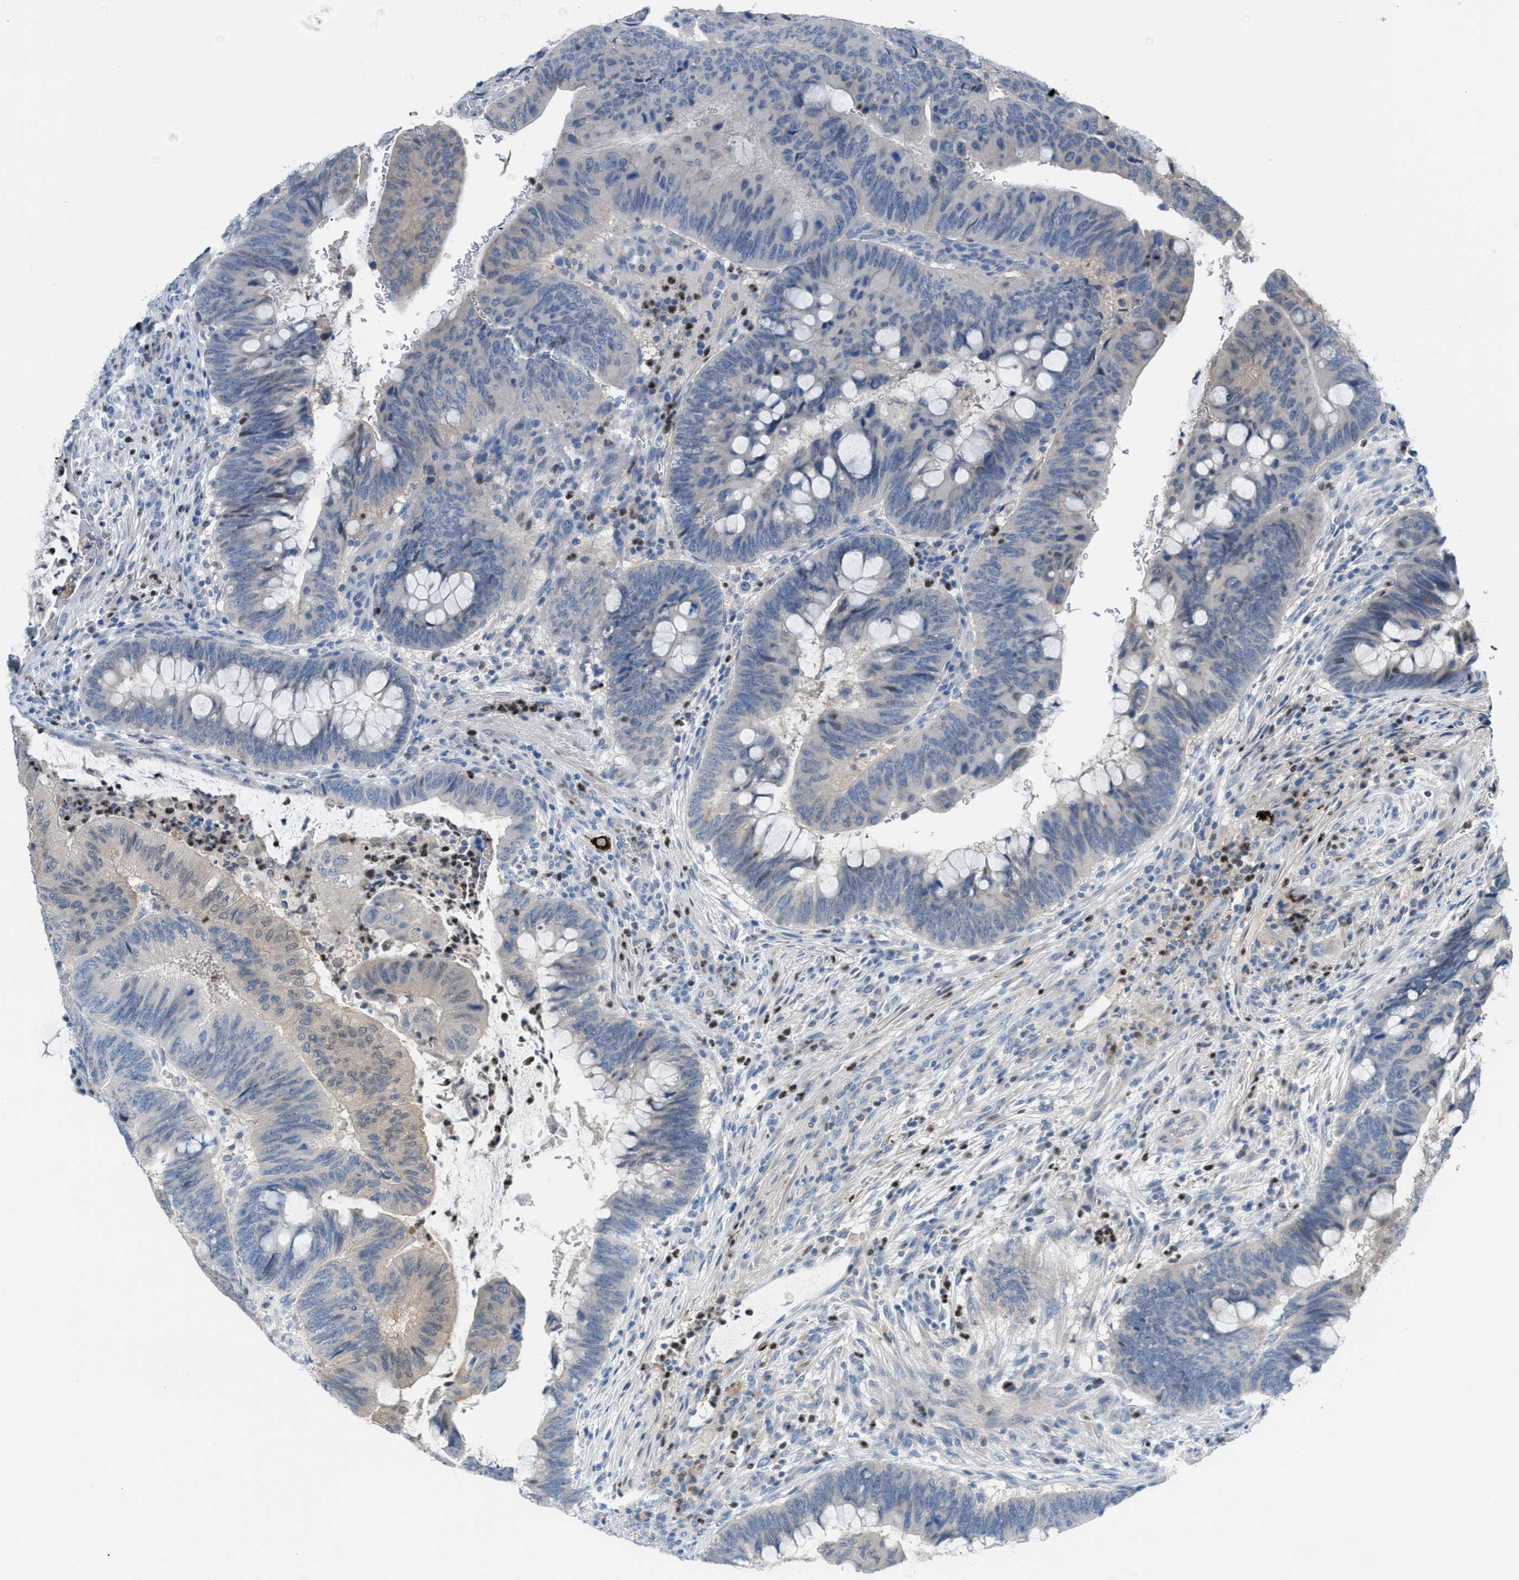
{"staining": {"intensity": "weak", "quantity": "<25%", "location": "nuclear"}, "tissue": "colorectal cancer", "cell_type": "Tumor cells", "image_type": "cancer", "snomed": [{"axis": "morphology", "description": "Normal tissue, NOS"}, {"axis": "morphology", "description": "Adenocarcinoma, NOS"}, {"axis": "topography", "description": "Rectum"}, {"axis": "topography", "description": "Peripheral nerve tissue"}], "caption": "An image of human adenocarcinoma (colorectal) is negative for staining in tumor cells.", "gene": "PPM1D", "patient": {"sex": "male", "age": 92}}